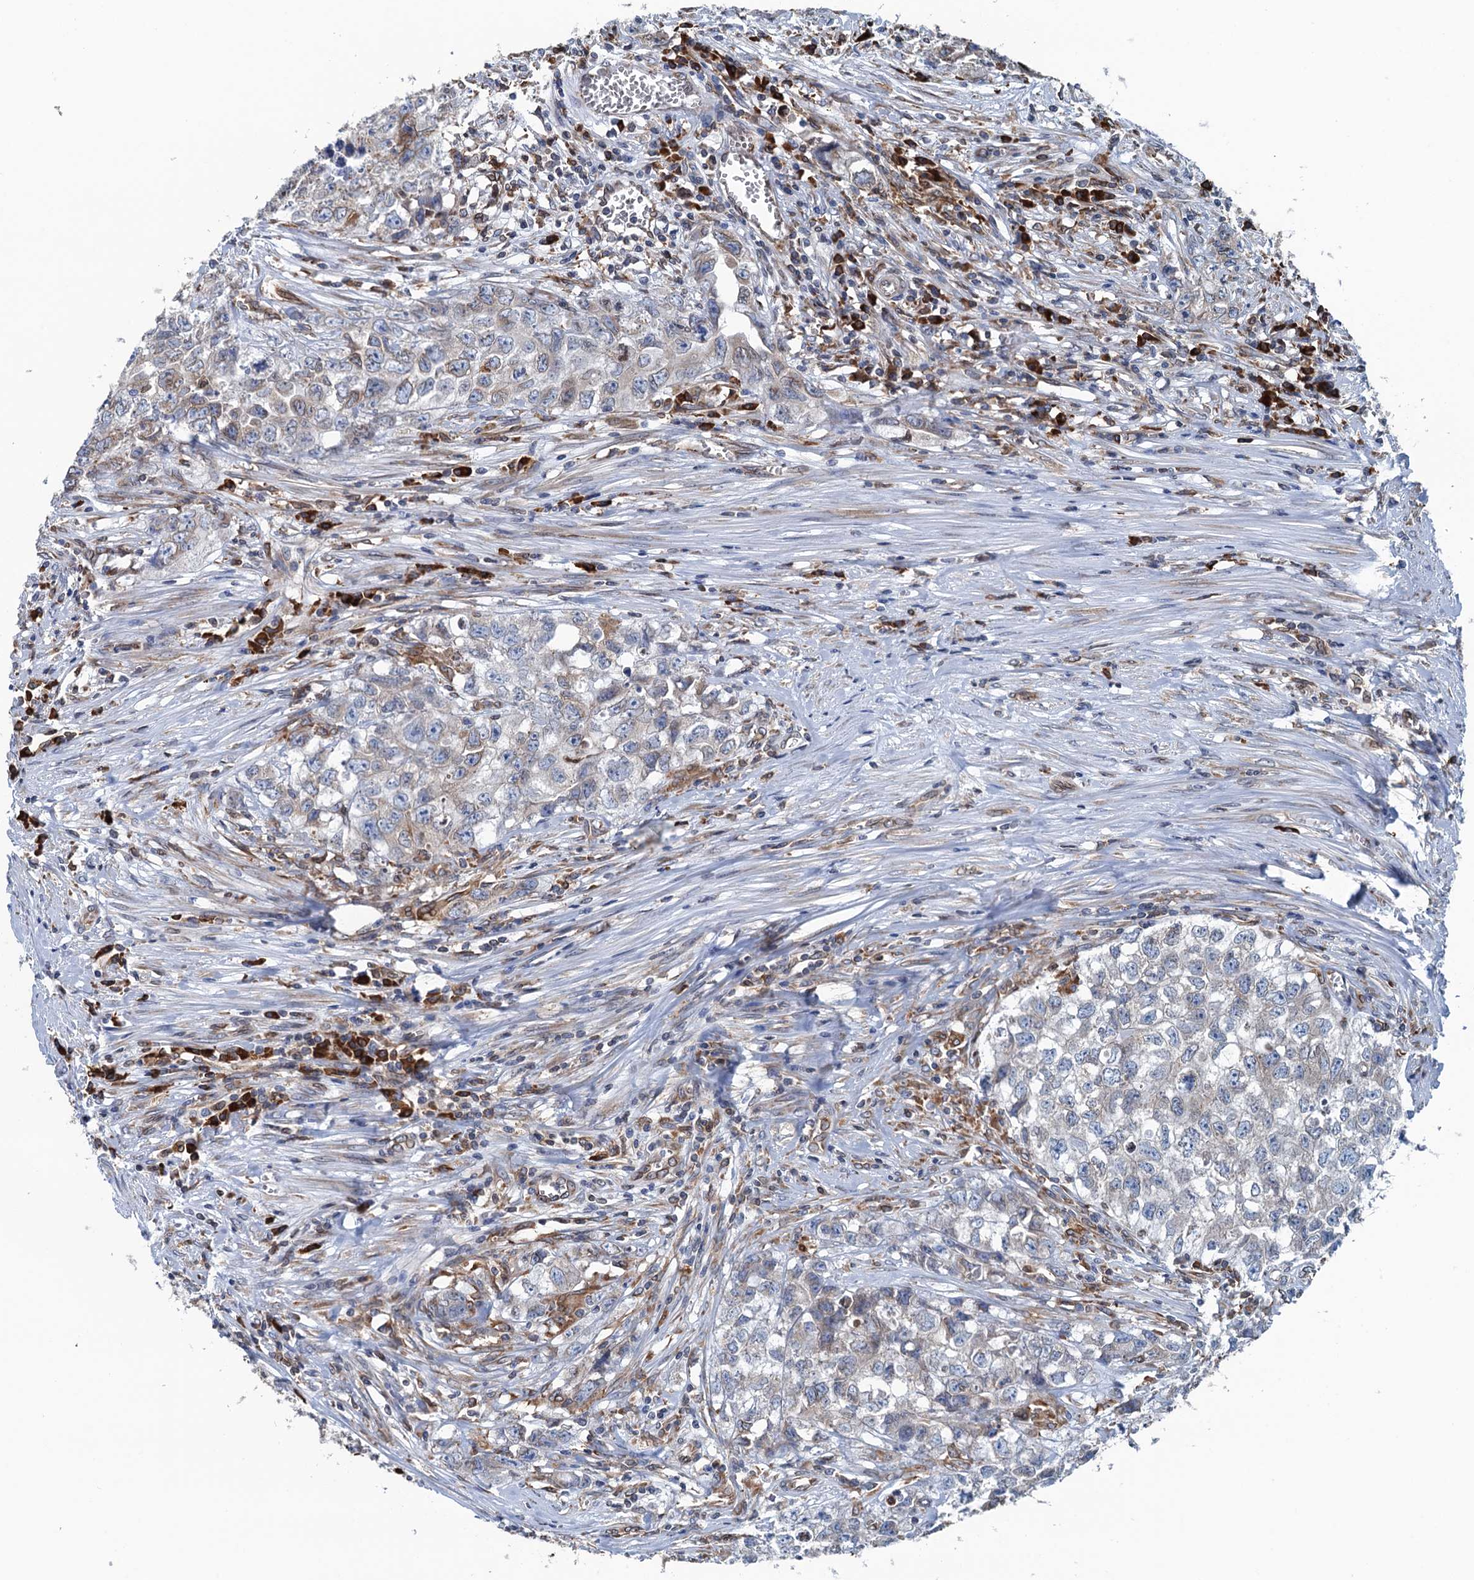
{"staining": {"intensity": "moderate", "quantity": "25%-75%", "location": "cytoplasmic/membranous"}, "tissue": "testis cancer", "cell_type": "Tumor cells", "image_type": "cancer", "snomed": [{"axis": "morphology", "description": "Seminoma, NOS"}, {"axis": "morphology", "description": "Carcinoma, Embryonal, NOS"}, {"axis": "topography", "description": "Testis"}], "caption": "Human testis cancer (embryonal carcinoma) stained with a brown dye demonstrates moderate cytoplasmic/membranous positive expression in approximately 25%-75% of tumor cells.", "gene": "TMEM205", "patient": {"sex": "male", "age": 43}}